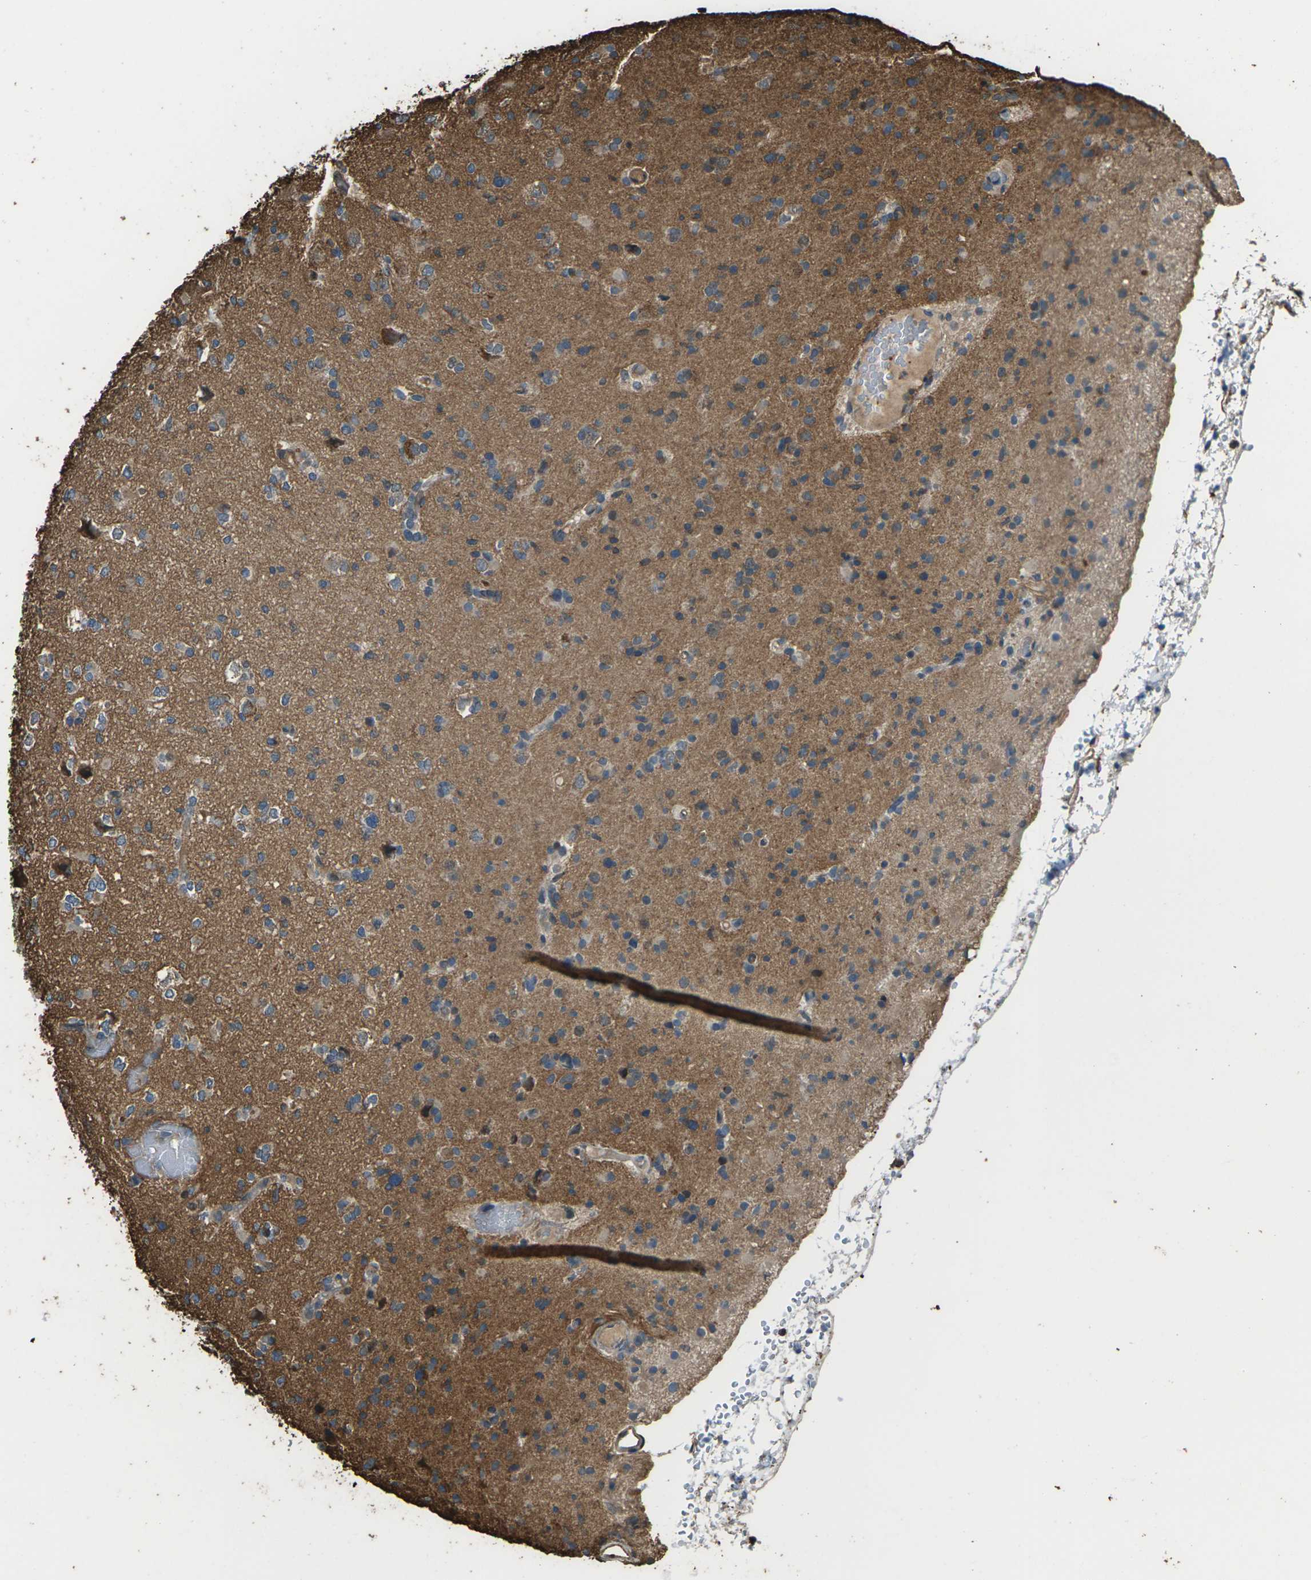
{"staining": {"intensity": "moderate", "quantity": ">75%", "location": "cytoplasmic/membranous"}, "tissue": "glioma", "cell_type": "Tumor cells", "image_type": "cancer", "snomed": [{"axis": "morphology", "description": "Glioma, malignant, Low grade"}, {"axis": "topography", "description": "Brain"}], "caption": "Glioma stained with a protein marker shows moderate staining in tumor cells.", "gene": "DHPS", "patient": {"sex": "female", "age": 22}}